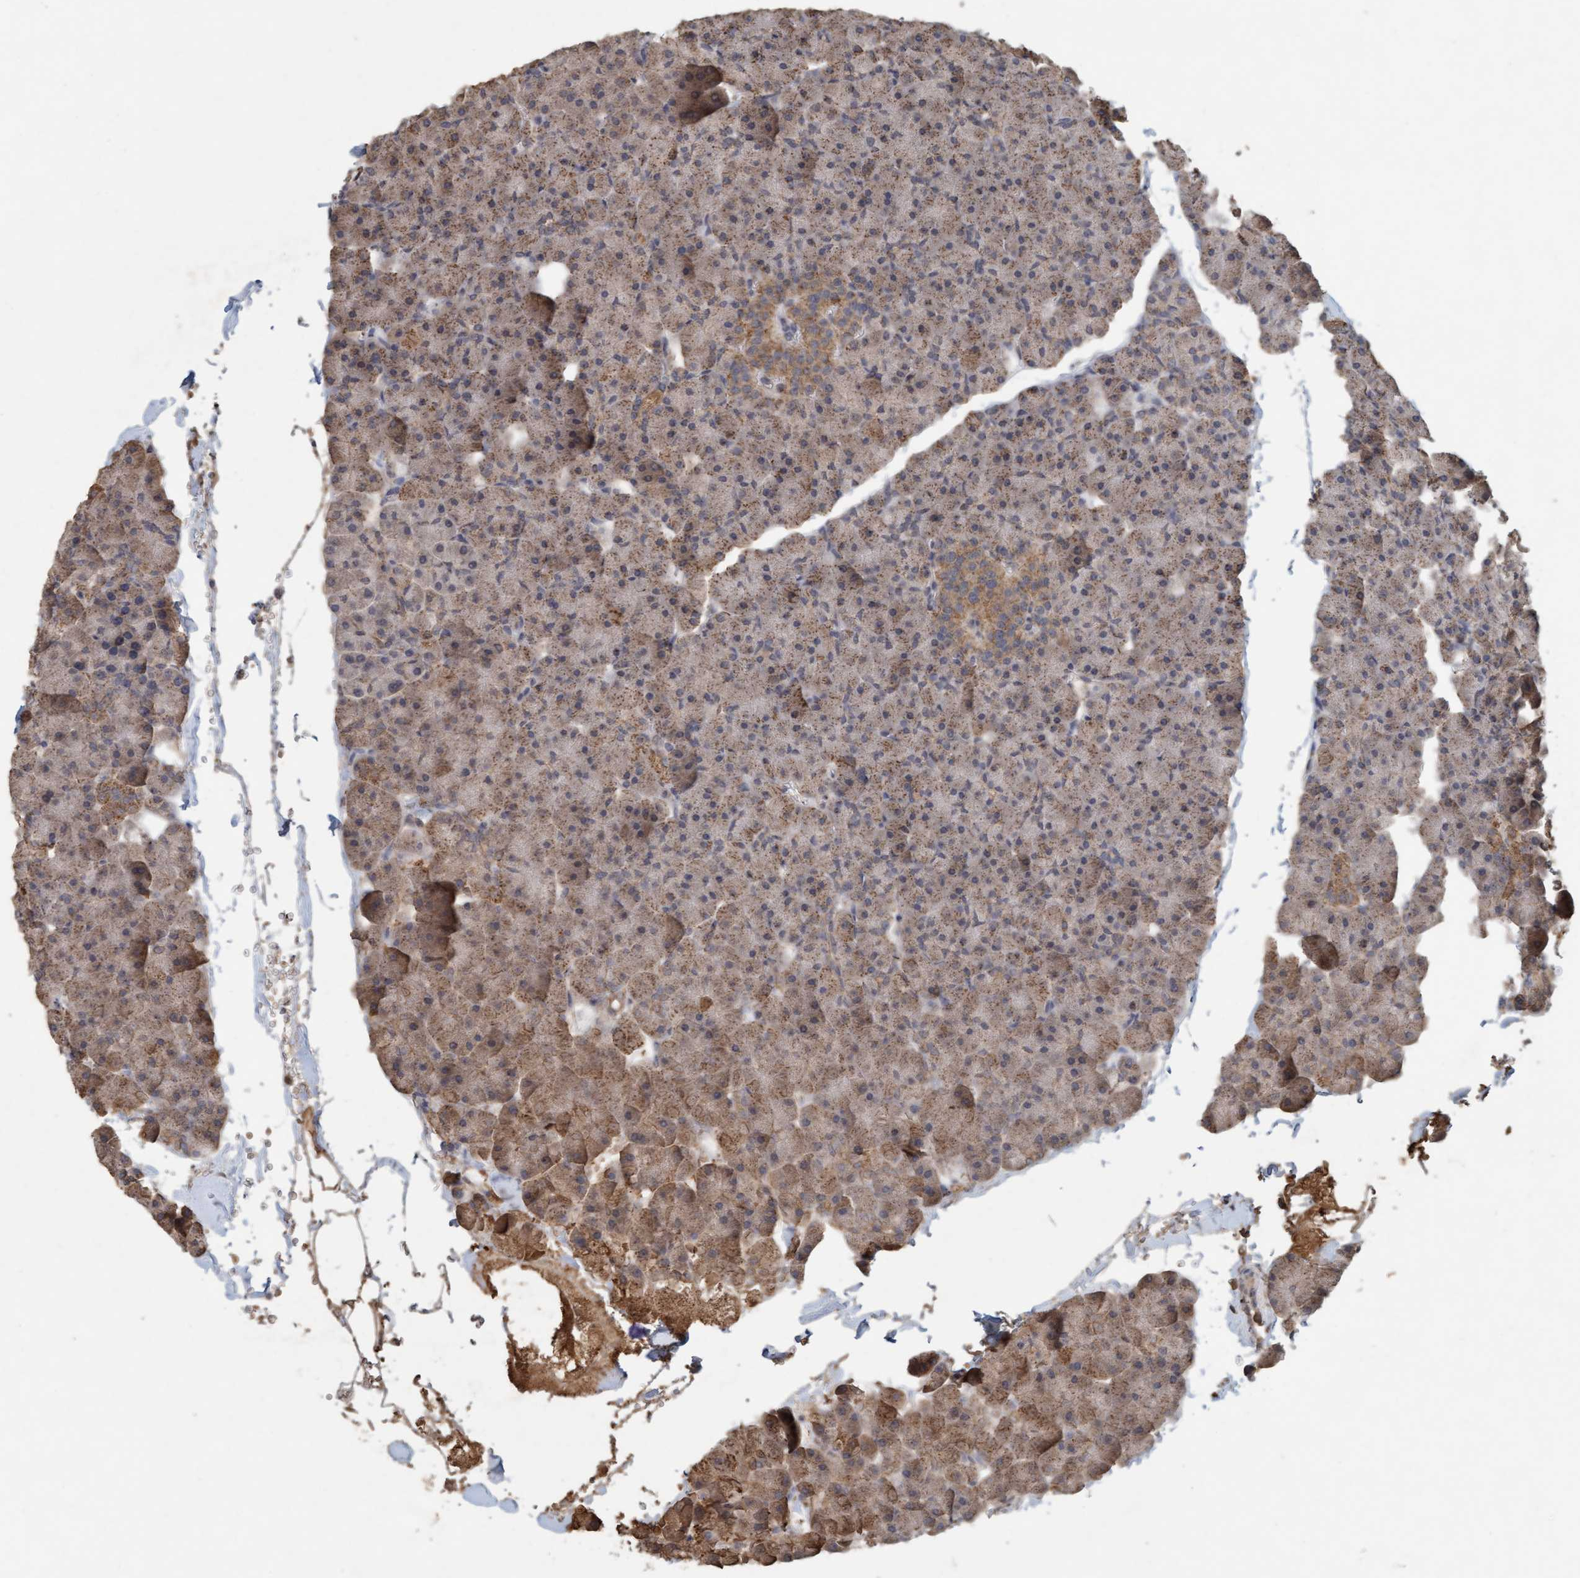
{"staining": {"intensity": "weak", "quantity": ">75%", "location": "cytoplasmic/membranous"}, "tissue": "pancreas", "cell_type": "Exocrine glandular cells", "image_type": "normal", "snomed": [{"axis": "morphology", "description": "Normal tissue, NOS"}, {"axis": "topography", "description": "Pancreas"}], "caption": "A brown stain labels weak cytoplasmic/membranous staining of a protein in exocrine glandular cells of unremarkable pancreas.", "gene": "VSIG8", "patient": {"sex": "male", "age": 35}}